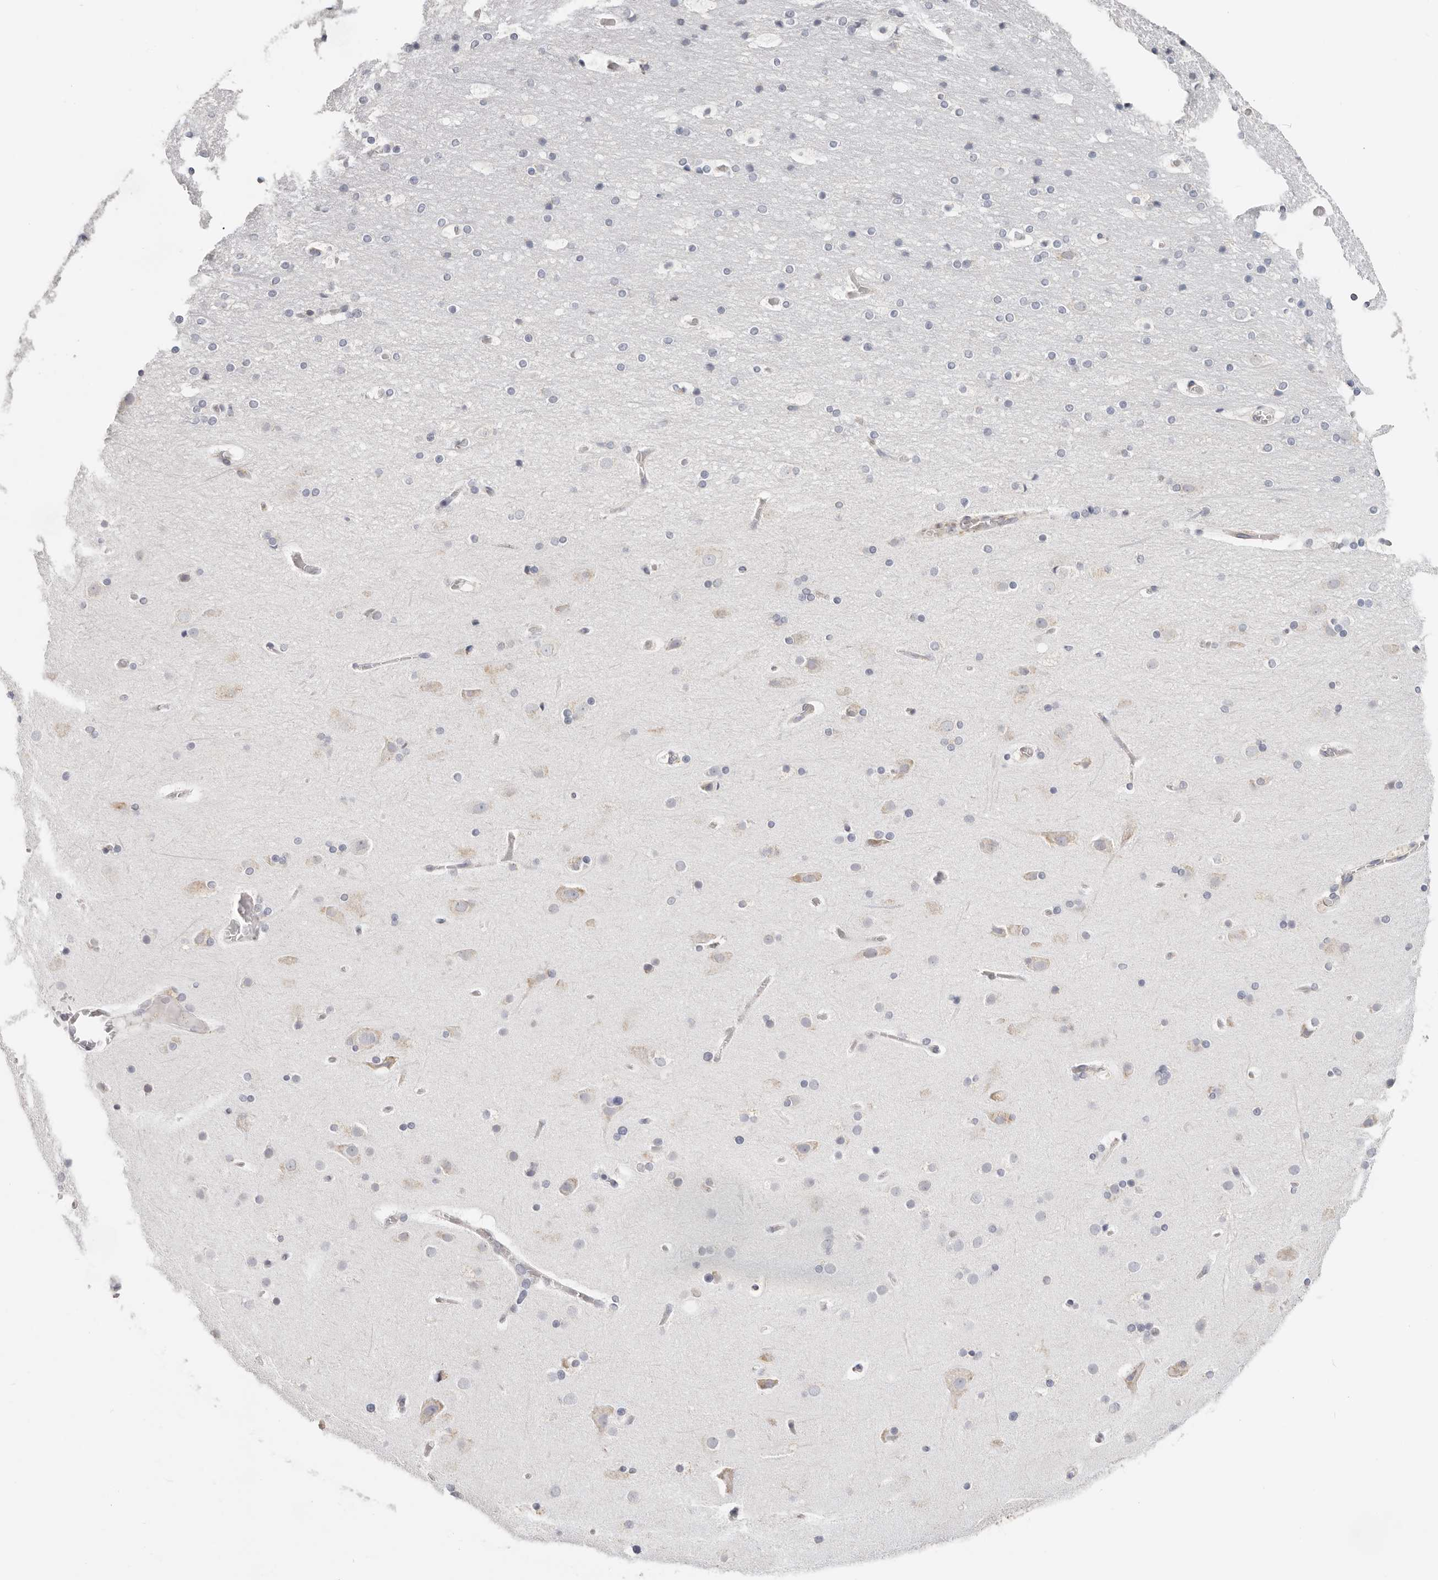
{"staining": {"intensity": "negative", "quantity": "none", "location": "none"}, "tissue": "cerebral cortex", "cell_type": "Endothelial cells", "image_type": "normal", "snomed": [{"axis": "morphology", "description": "Normal tissue, NOS"}, {"axis": "topography", "description": "Cerebral cortex"}], "caption": "The immunohistochemistry photomicrograph has no significant staining in endothelial cells of cerebral cortex.", "gene": "IL32", "patient": {"sex": "male", "age": 57}}